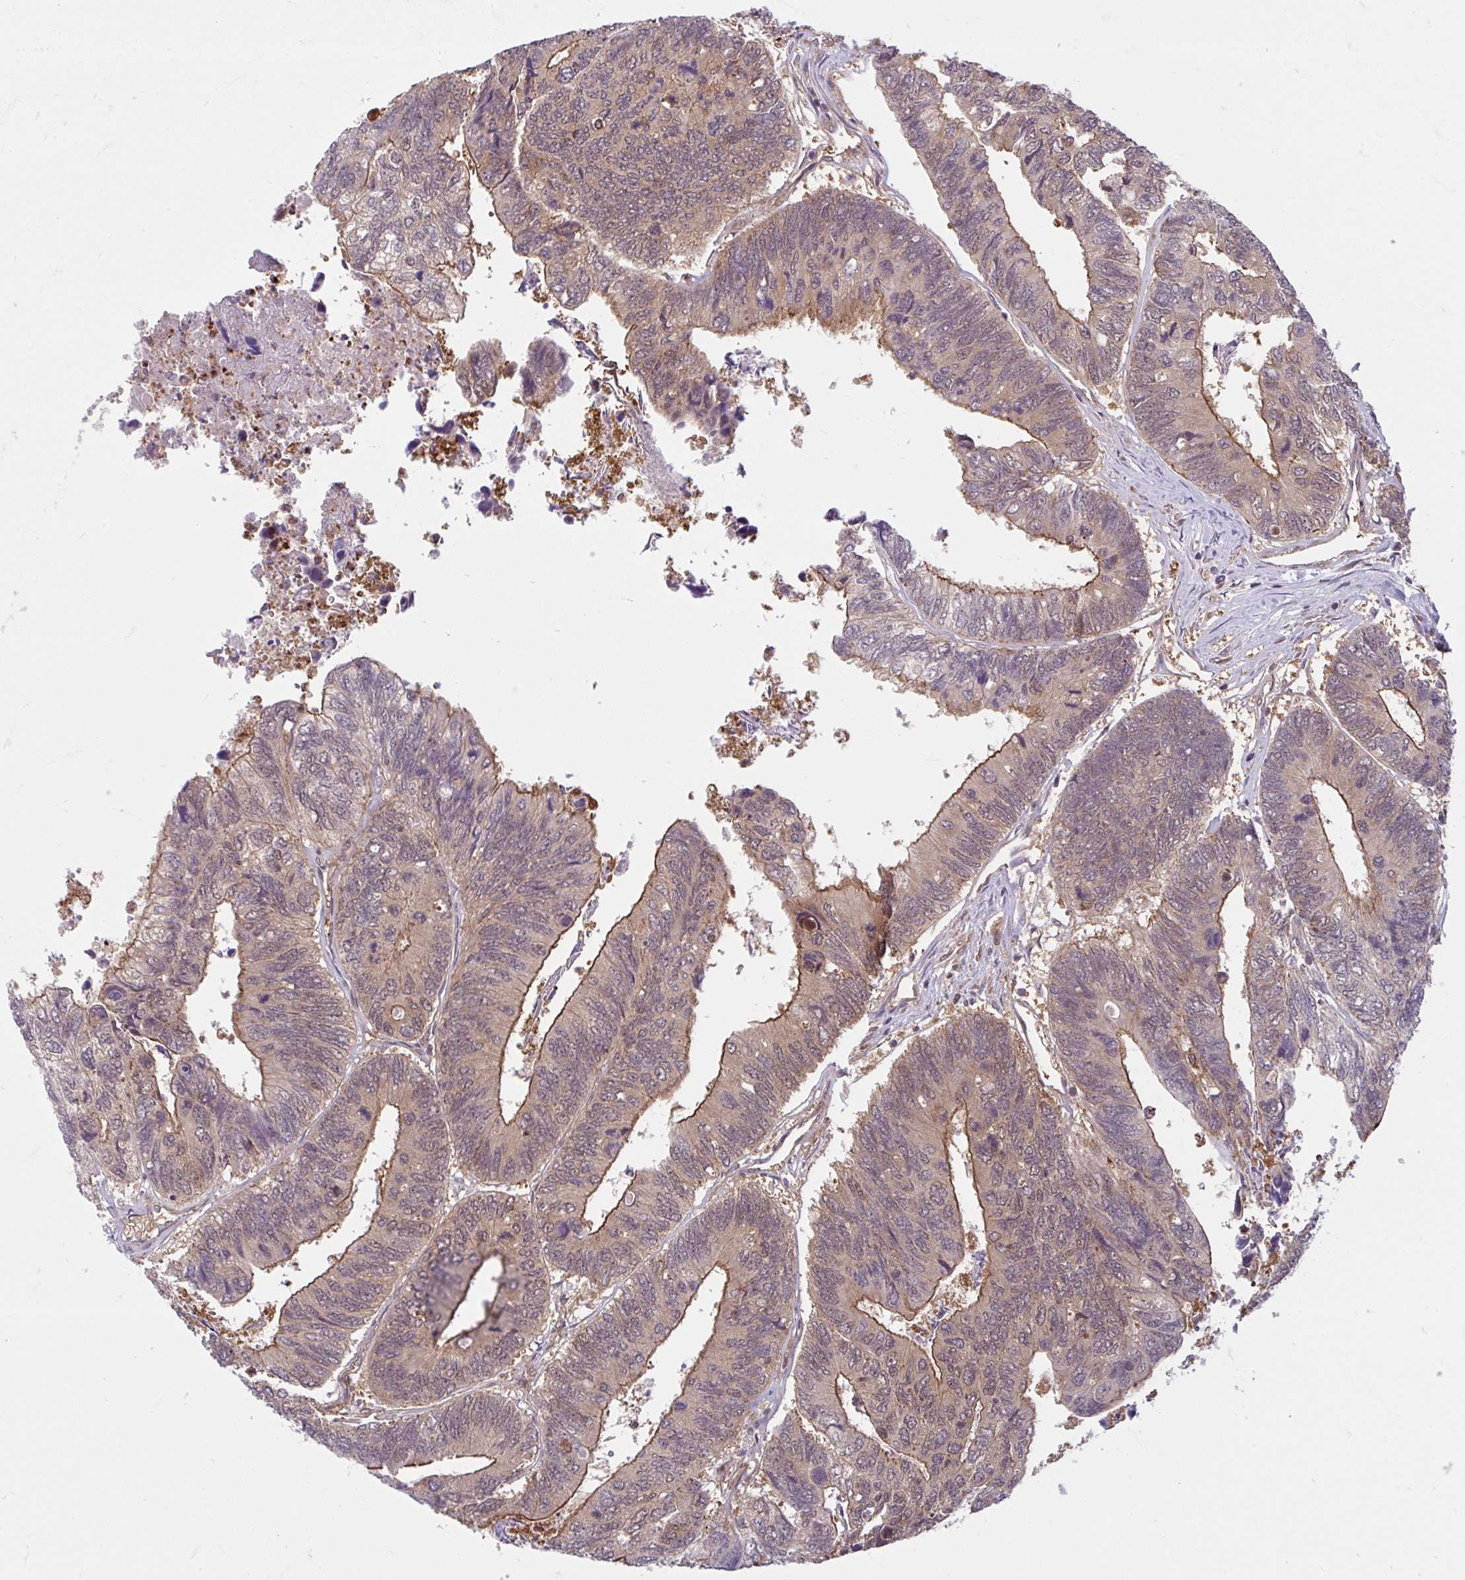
{"staining": {"intensity": "moderate", "quantity": "25%-75%", "location": "cytoplasmic/membranous"}, "tissue": "colorectal cancer", "cell_type": "Tumor cells", "image_type": "cancer", "snomed": [{"axis": "morphology", "description": "Adenocarcinoma, NOS"}, {"axis": "topography", "description": "Colon"}], "caption": "Moderate cytoplasmic/membranous staining for a protein is appreciated in about 25%-75% of tumor cells of colorectal adenocarcinoma using immunohistochemistry.", "gene": "HMBS", "patient": {"sex": "female", "age": 67}}